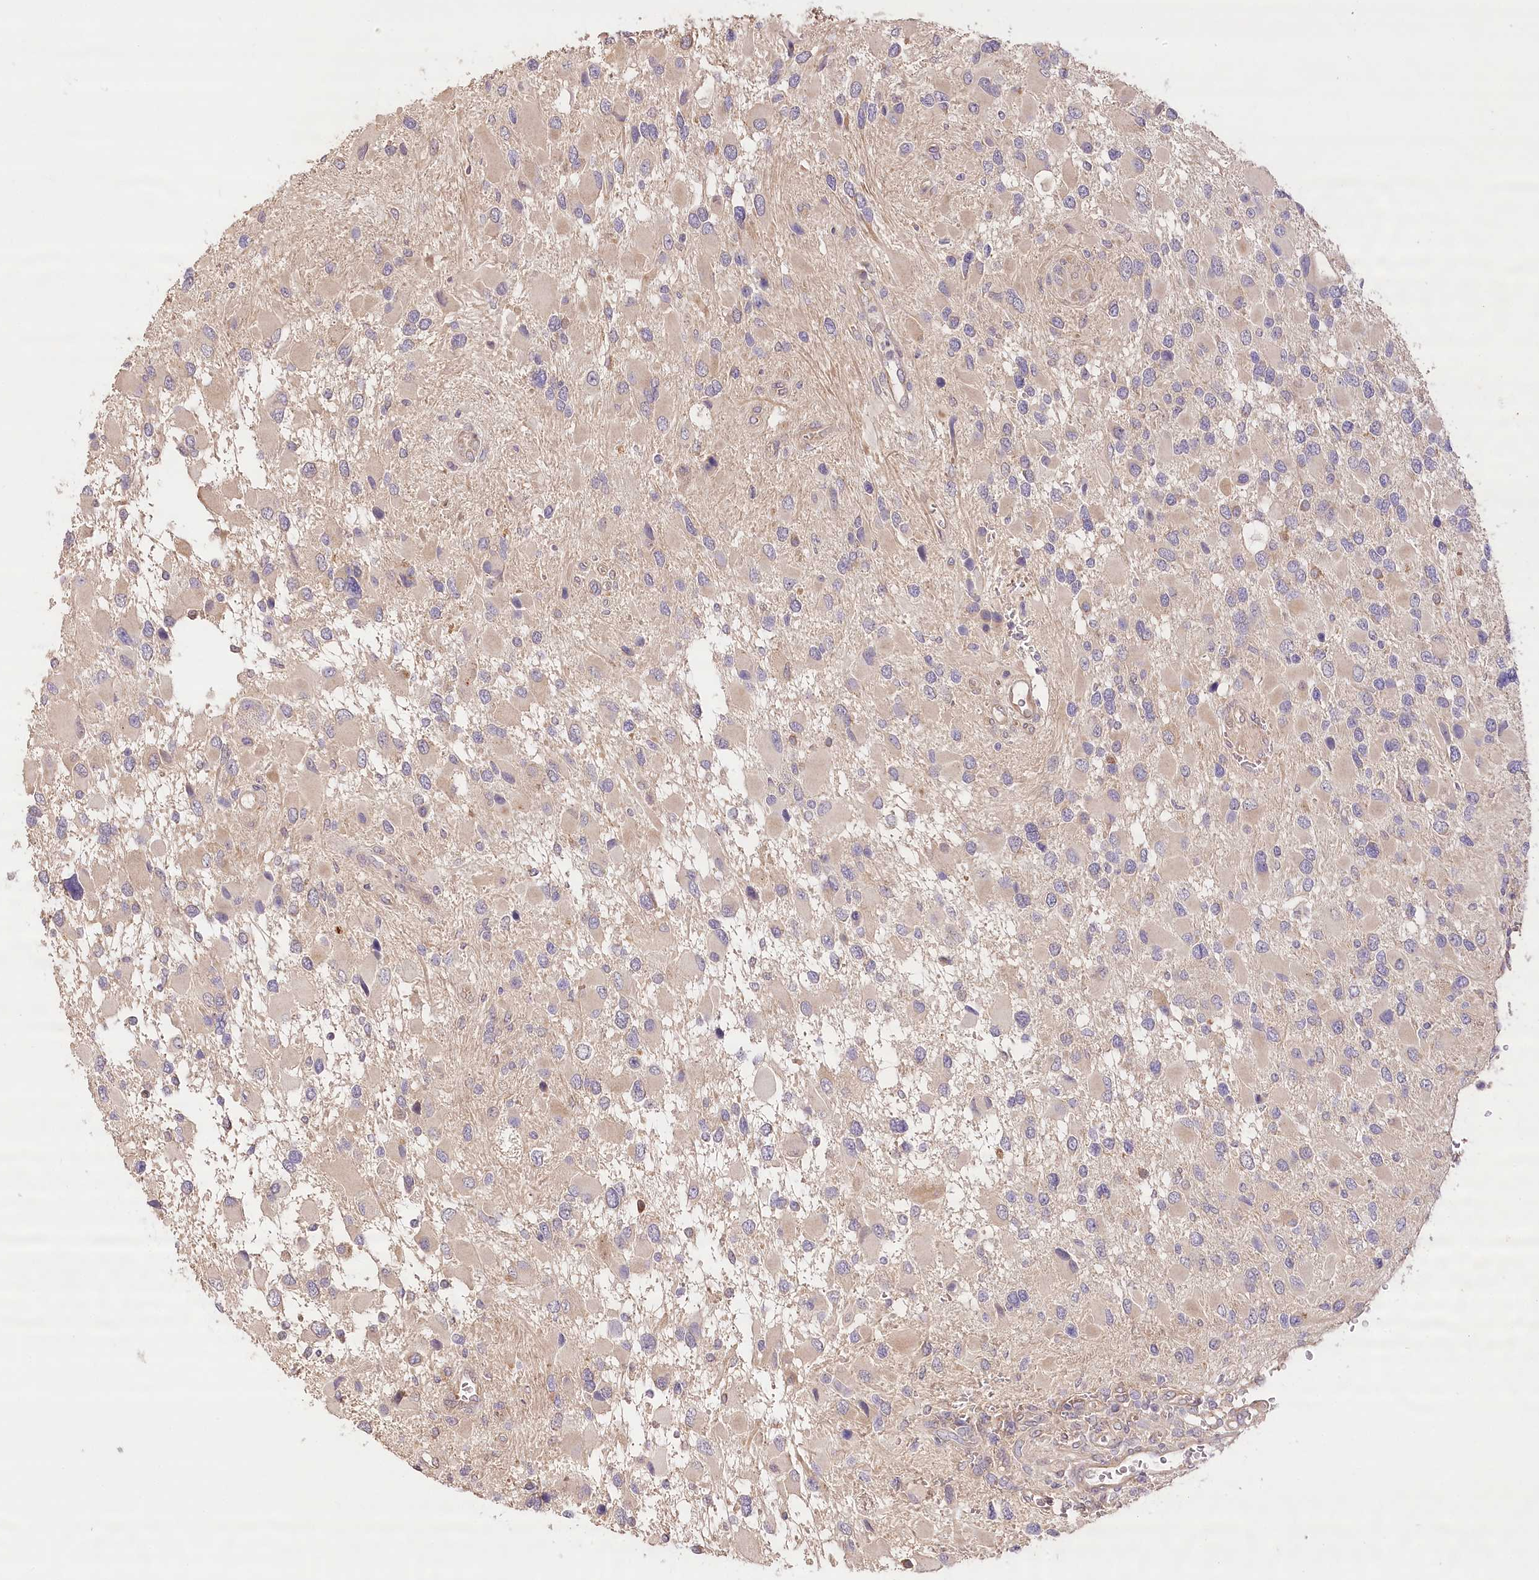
{"staining": {"intensity": "negative", "quantity": "none", "location": "none"}, "tissue": "glioma", "cell_type": "Tumor cells", "image_type": "cancer", "snomed": [{"axis": "morphology", "description": "Glioma, malignant, High grade"}, {"axis": "topography", "description": "Brain"}], "caption": "The immunohistochemistry (IHC) image has no significant staining in tumor cells of glioma tissue.", "gene": "LSS", "patient": {"sex": "male", "age": 53}}